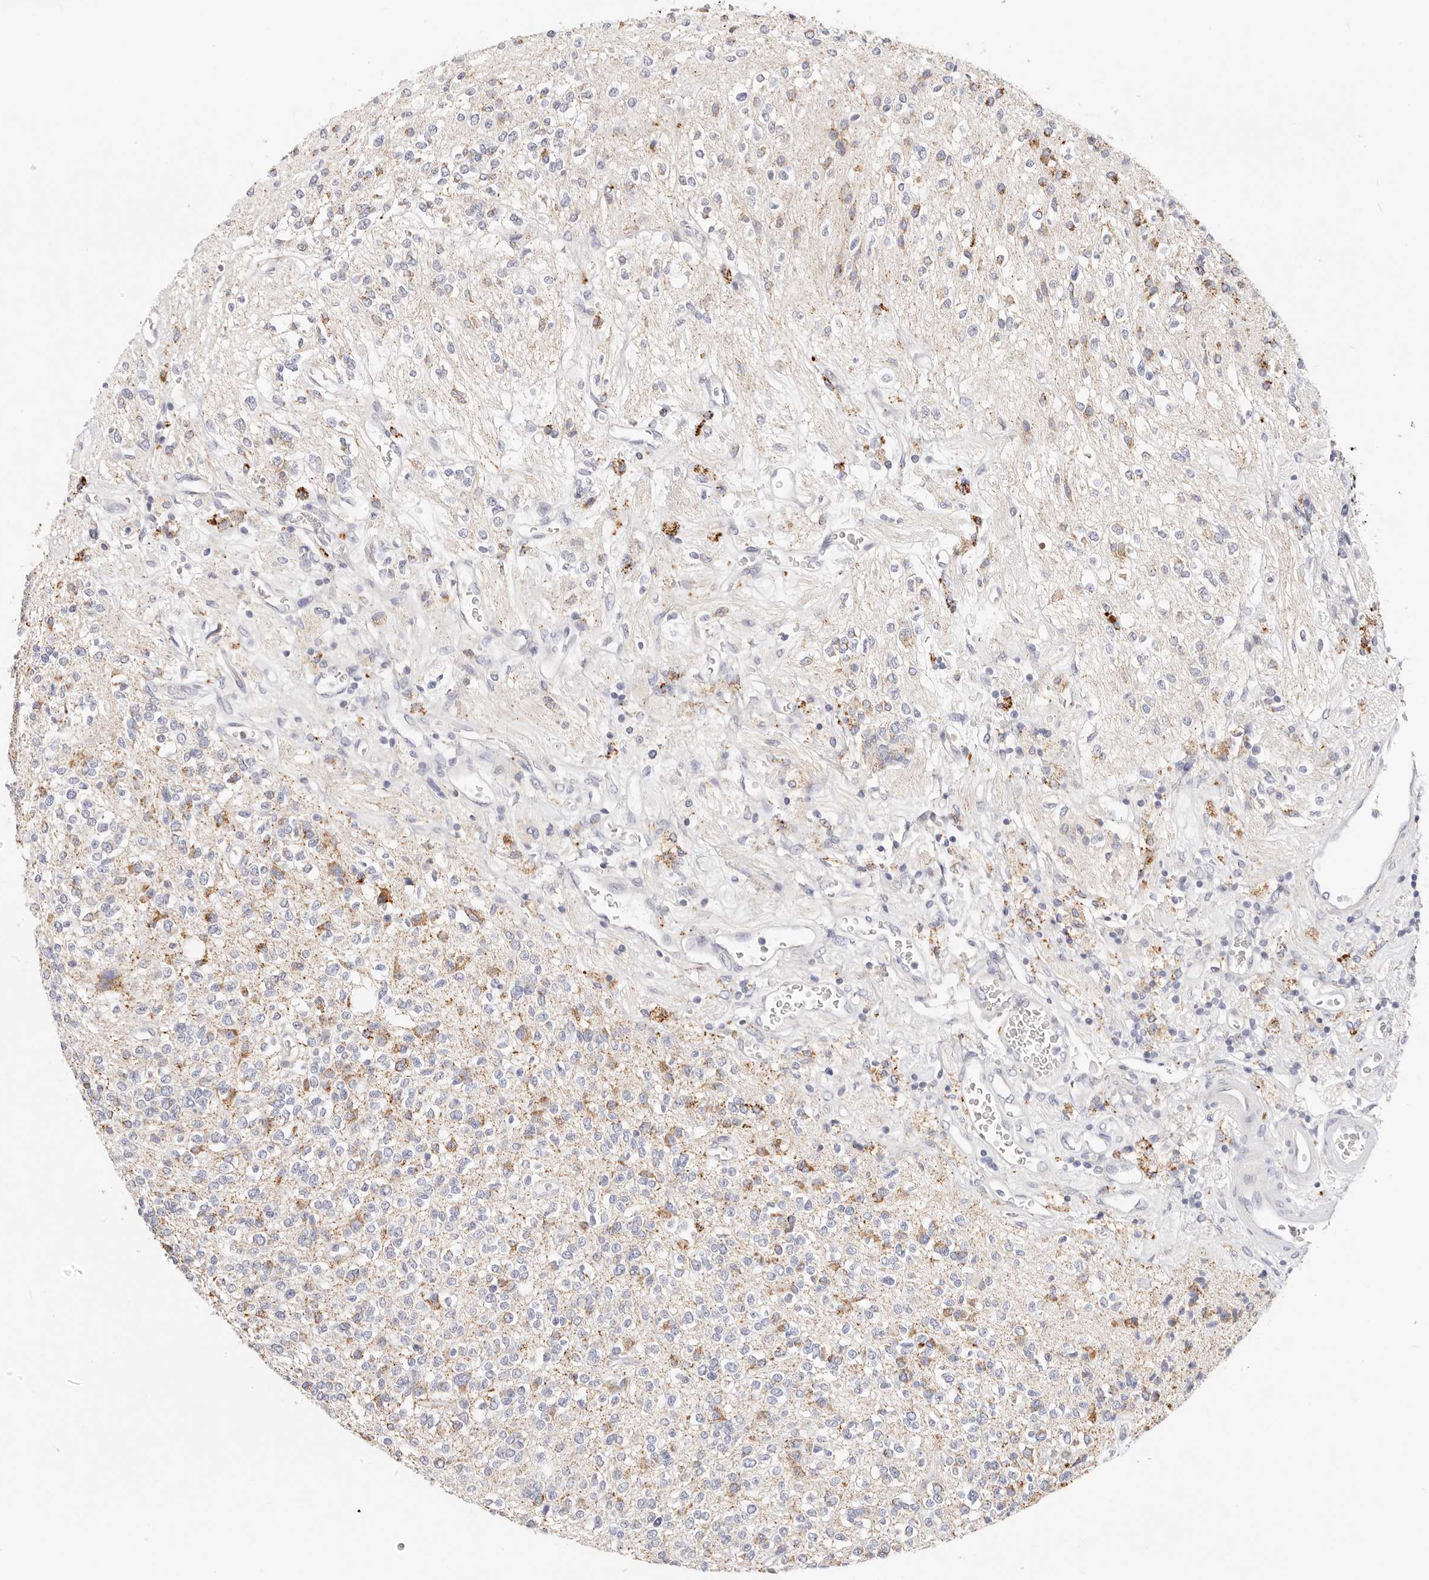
{"staining": {"intensity": "moderate", "quantity": "25%-75%", "location": "cytoplasmic/membranous"}, "tissue": "glioma", "cell_type": "Tumor cells", "image_type": "cancer", "snomed": [{"axis": "morphology", "description": "Glioma, malignant, High grade"}, {"axis": "topography", "description": "Brain"}], "caption": "A brown stain labels moderate cytoplasmic/membranous staining of a protein in glioma tumor cells. (brown staining indicates protein expression, while blue staining denotes nuclei).", "gene": "STKLD1", "patient": {"sex": "male", "age": 34}}